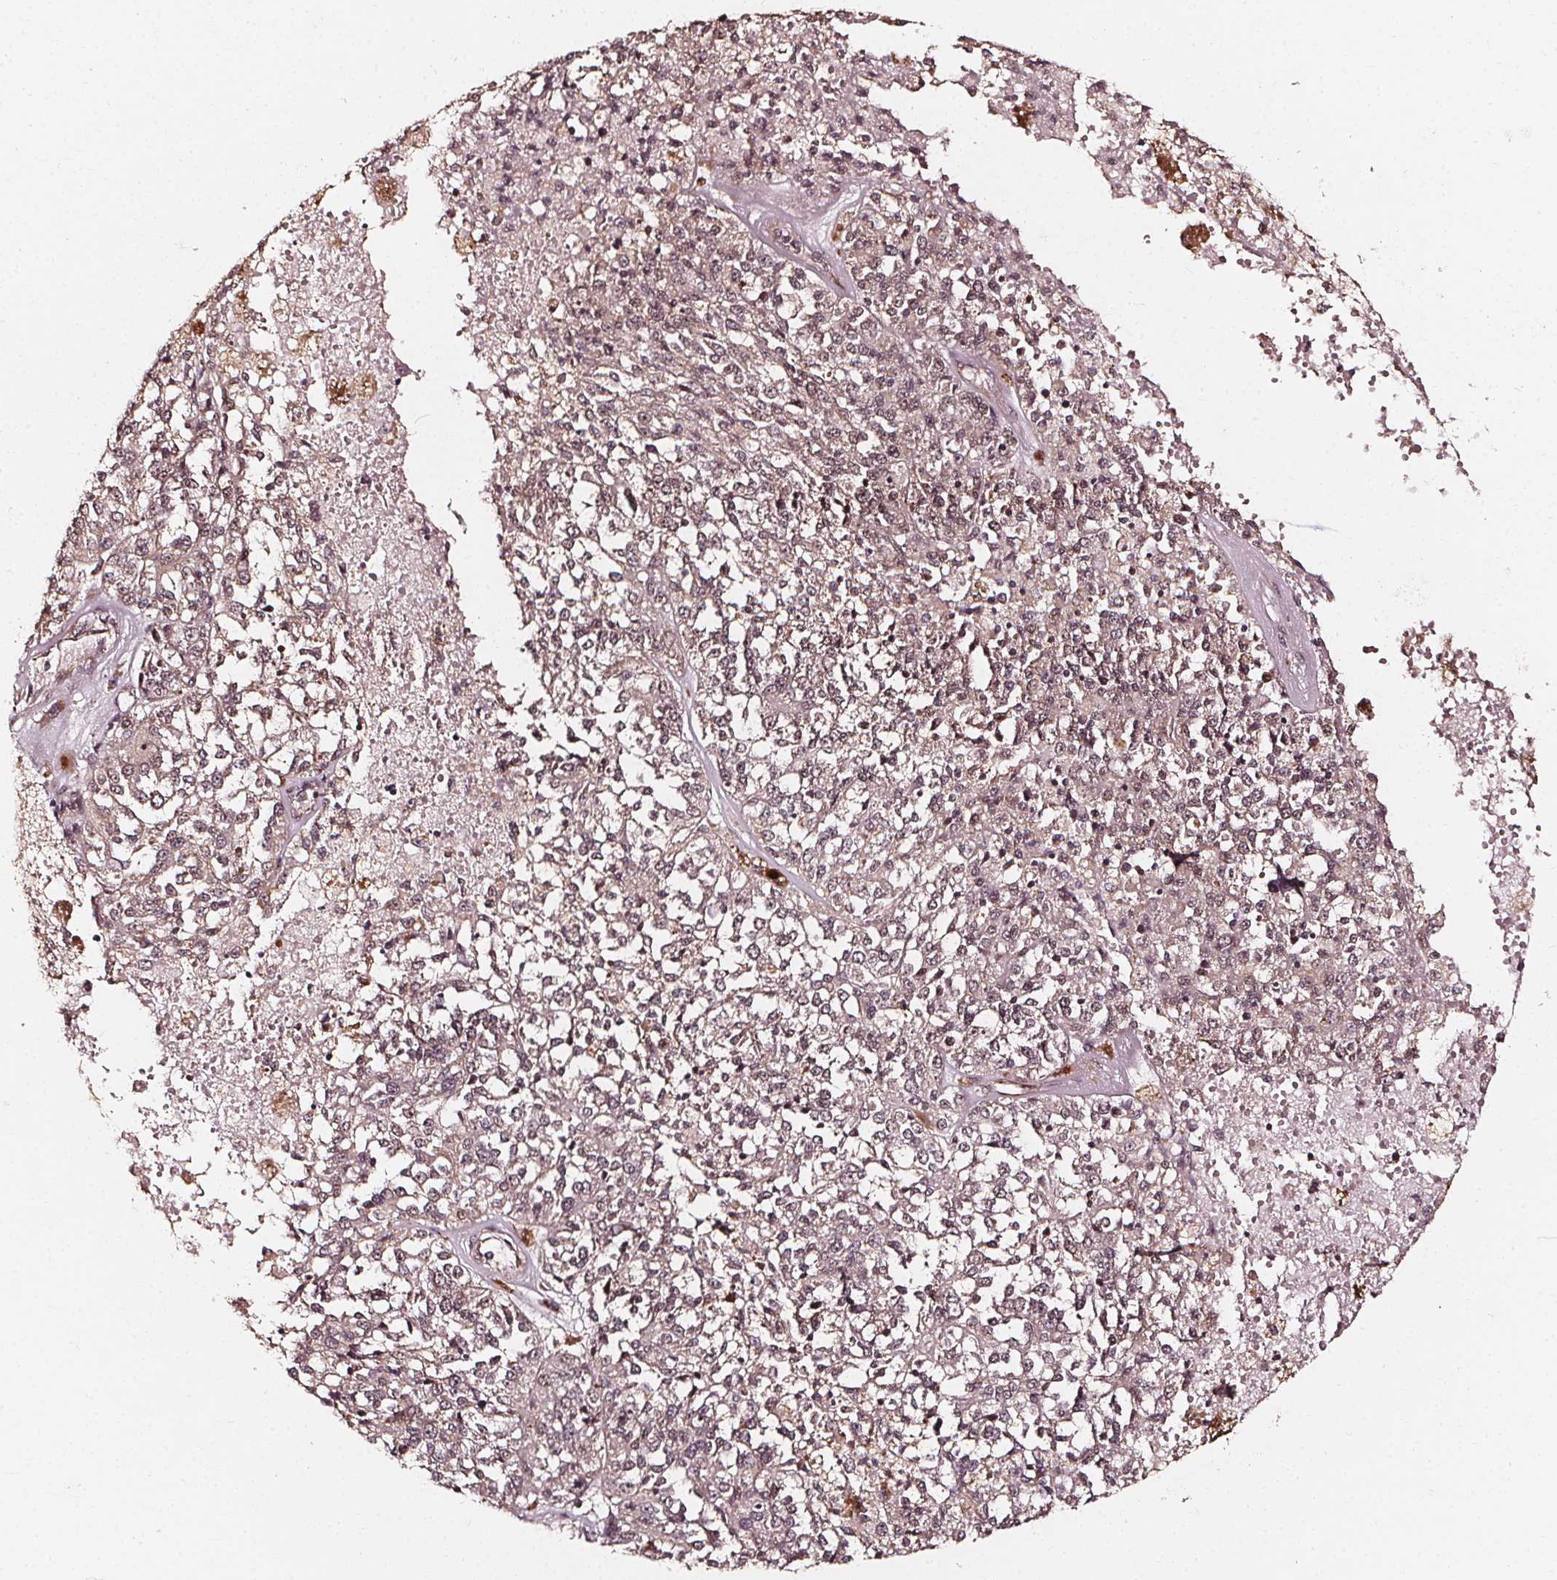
{"staining": {"intensity": "weak", "quantity": "25%-75%", "location": "nuclear"}, "tissue": "melanoma", "cell_type": "Tumor cells", "image_type": "cancer", "snomed": [{"axis": "morphology", "description": "Malignant melanoma, Metastatic site"}, {"axis": "topography", "description": "Lymph node"}], "caption": "A brown stain shows weak nuclear positivity of a protein in malignant melanoma (metastatic site) tumor cells.", "gene": "EXOSC9", "patient": {"sex": "female", "age": 64}}